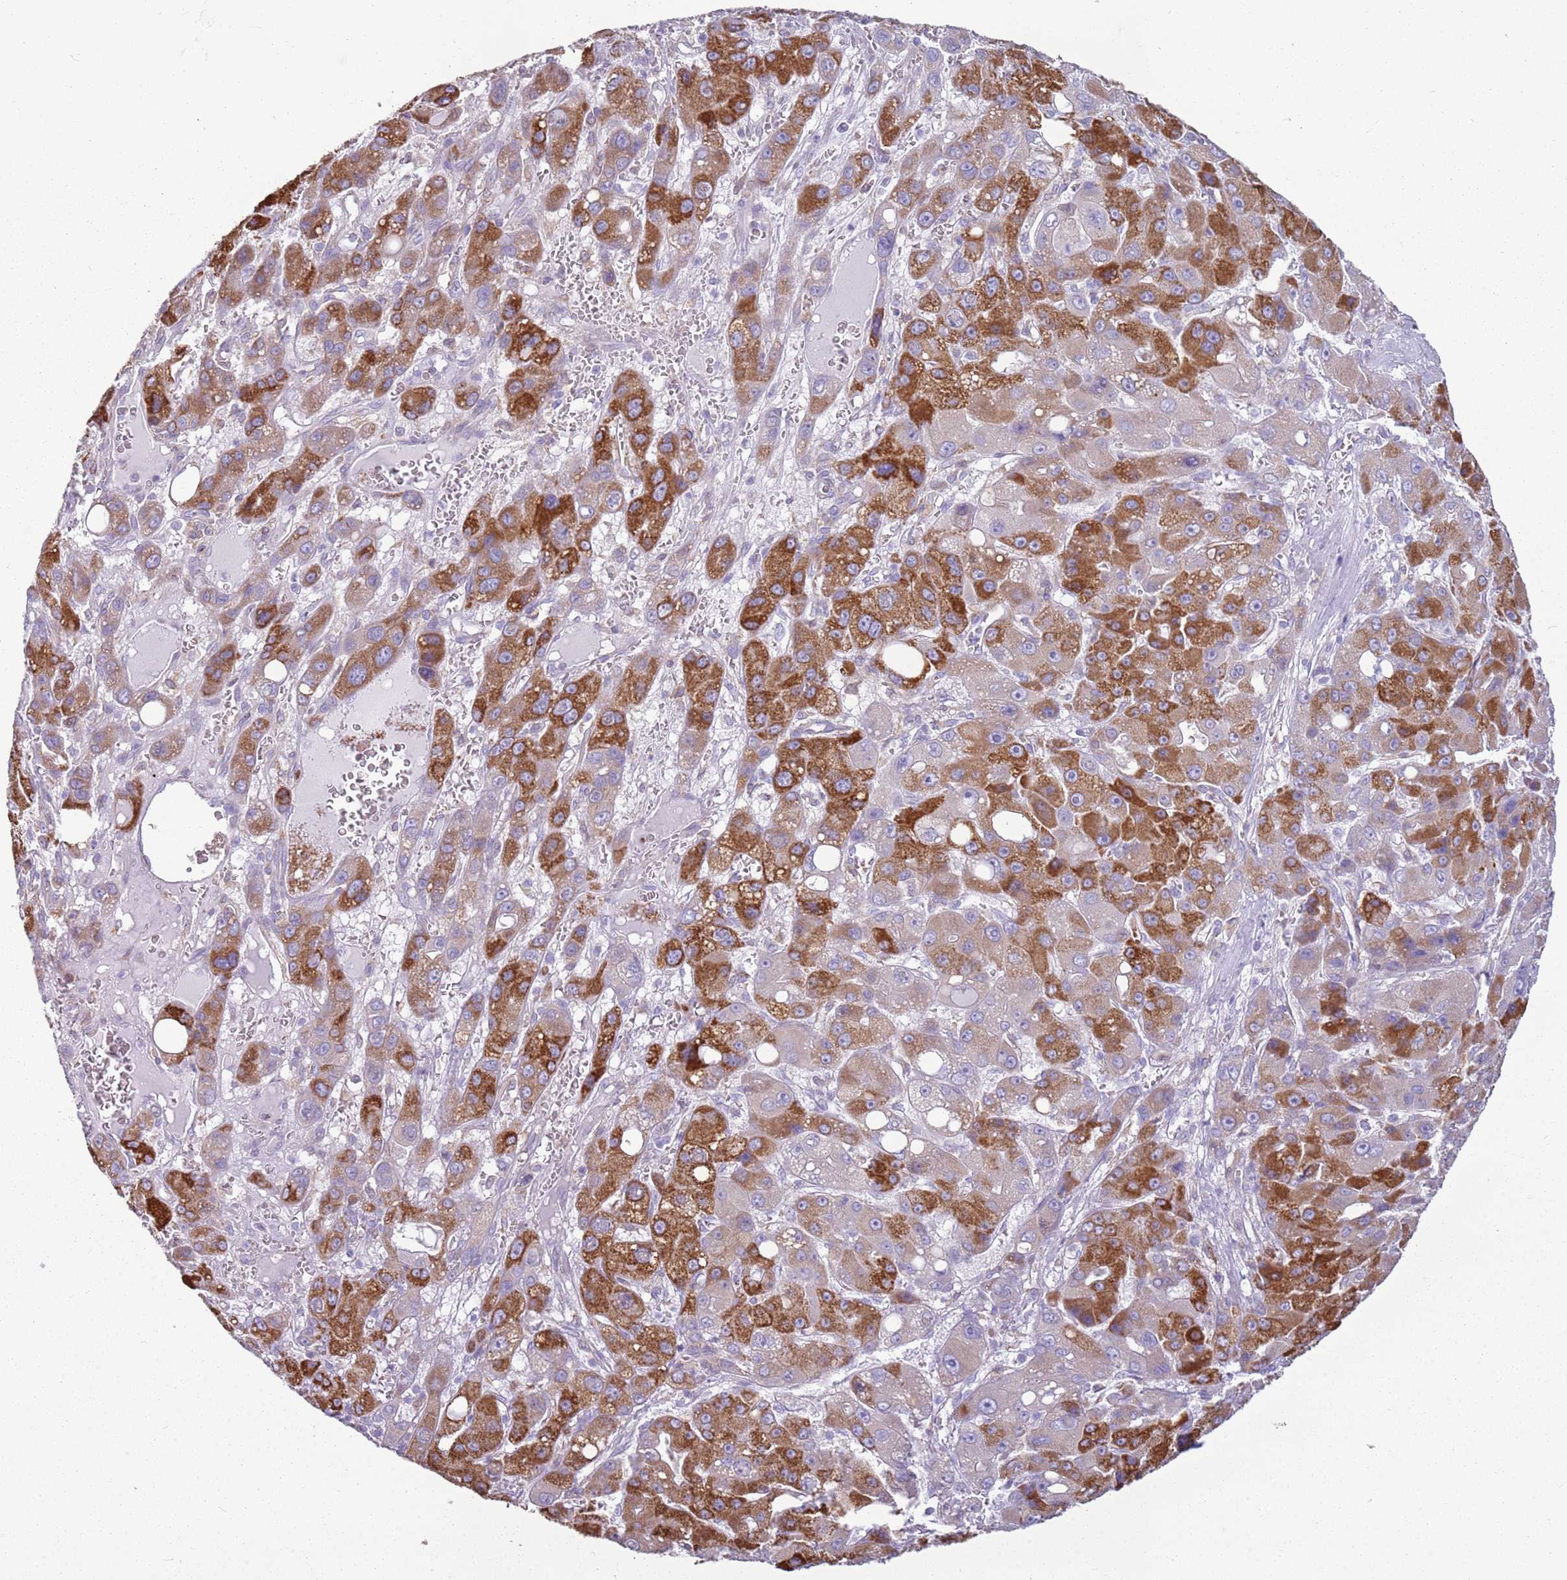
{"staining": {"intensity": "strong", "quantity": "25%-75%", "location": "cytoplasmic/membranous"}, "tissue": "liver cancer", "cell_type": "Tumor cells", "image_type": "cancer", "snomed": [{"axis": "morphology", "description": "Carcinoma, Hepatocellular, NOS"}, {"axis": "topography", "description": "Liver"}], "caption": "Immunohistochemistry photomicrograph of neoplastic tissue: liver hepatocellular carcinoma stained using immunohistochemistry (IHC) displays high levels of strong protein expression localized specifically in the cytoplasmic/membranous of tumor cells, appearing as a cytoplasmic/membranous brown color.", "gene": "OAF", "patient": {"sex": "male", "age": 55}}